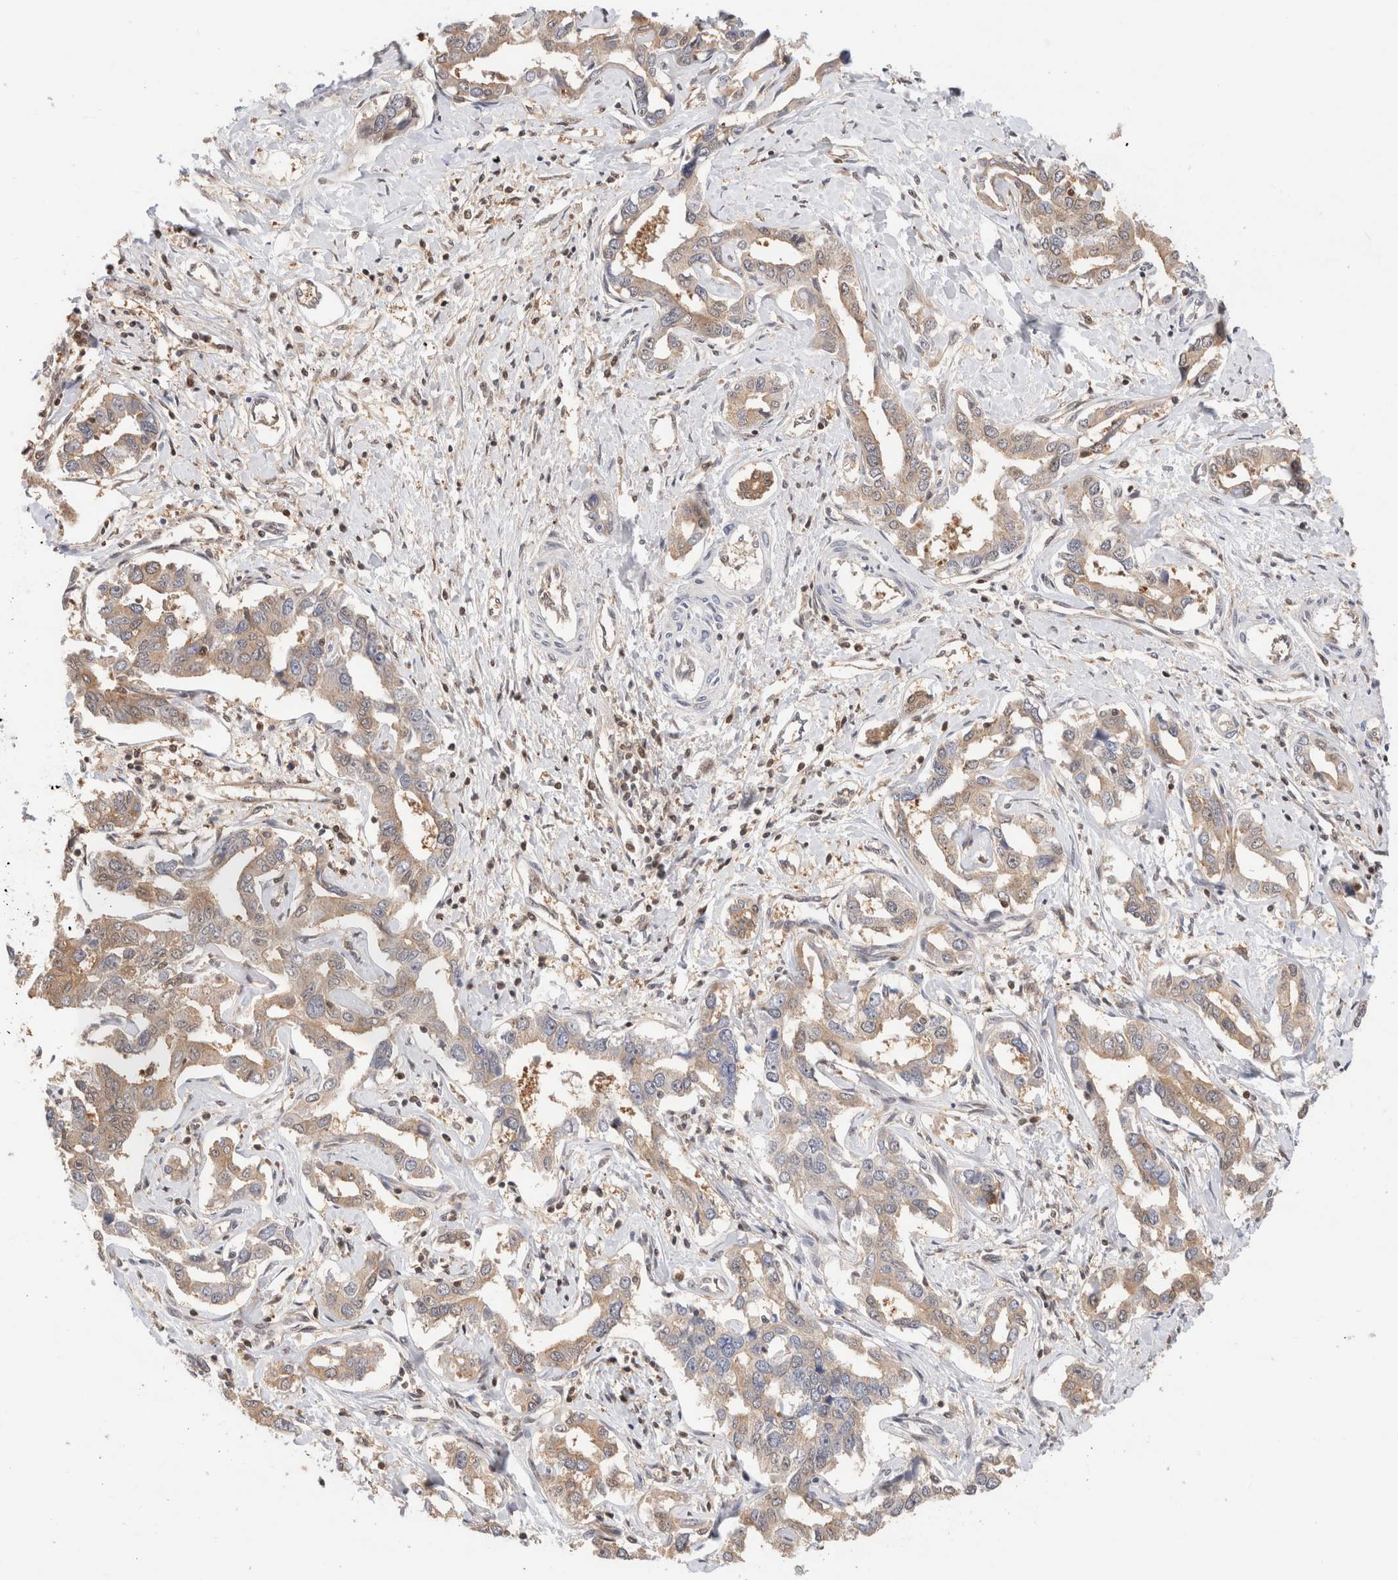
{"staining": {"intensity": "weak", "quantity": ">75%", "location": "cytoplasmic/membranous"}, "tissue": "liver cancer", "cell_type": "Tumor cells", "image_type": "cancer", "snomed": [{"axis": "morphology", "description": "Cholangiocarcinoma"}, {"axis": "topography", "description": "Liver"}], "caption": "This micrograph shows liver cancer stained with immunohistochemistry (IHC) to label a protein in brown. The cytoplasmic/membranous of tumor cells show weak positivity for the protein. Nuclei are counter-stained blue.", "gene": "C17orf97", "patient": {"sex": "male", "age": 59}}